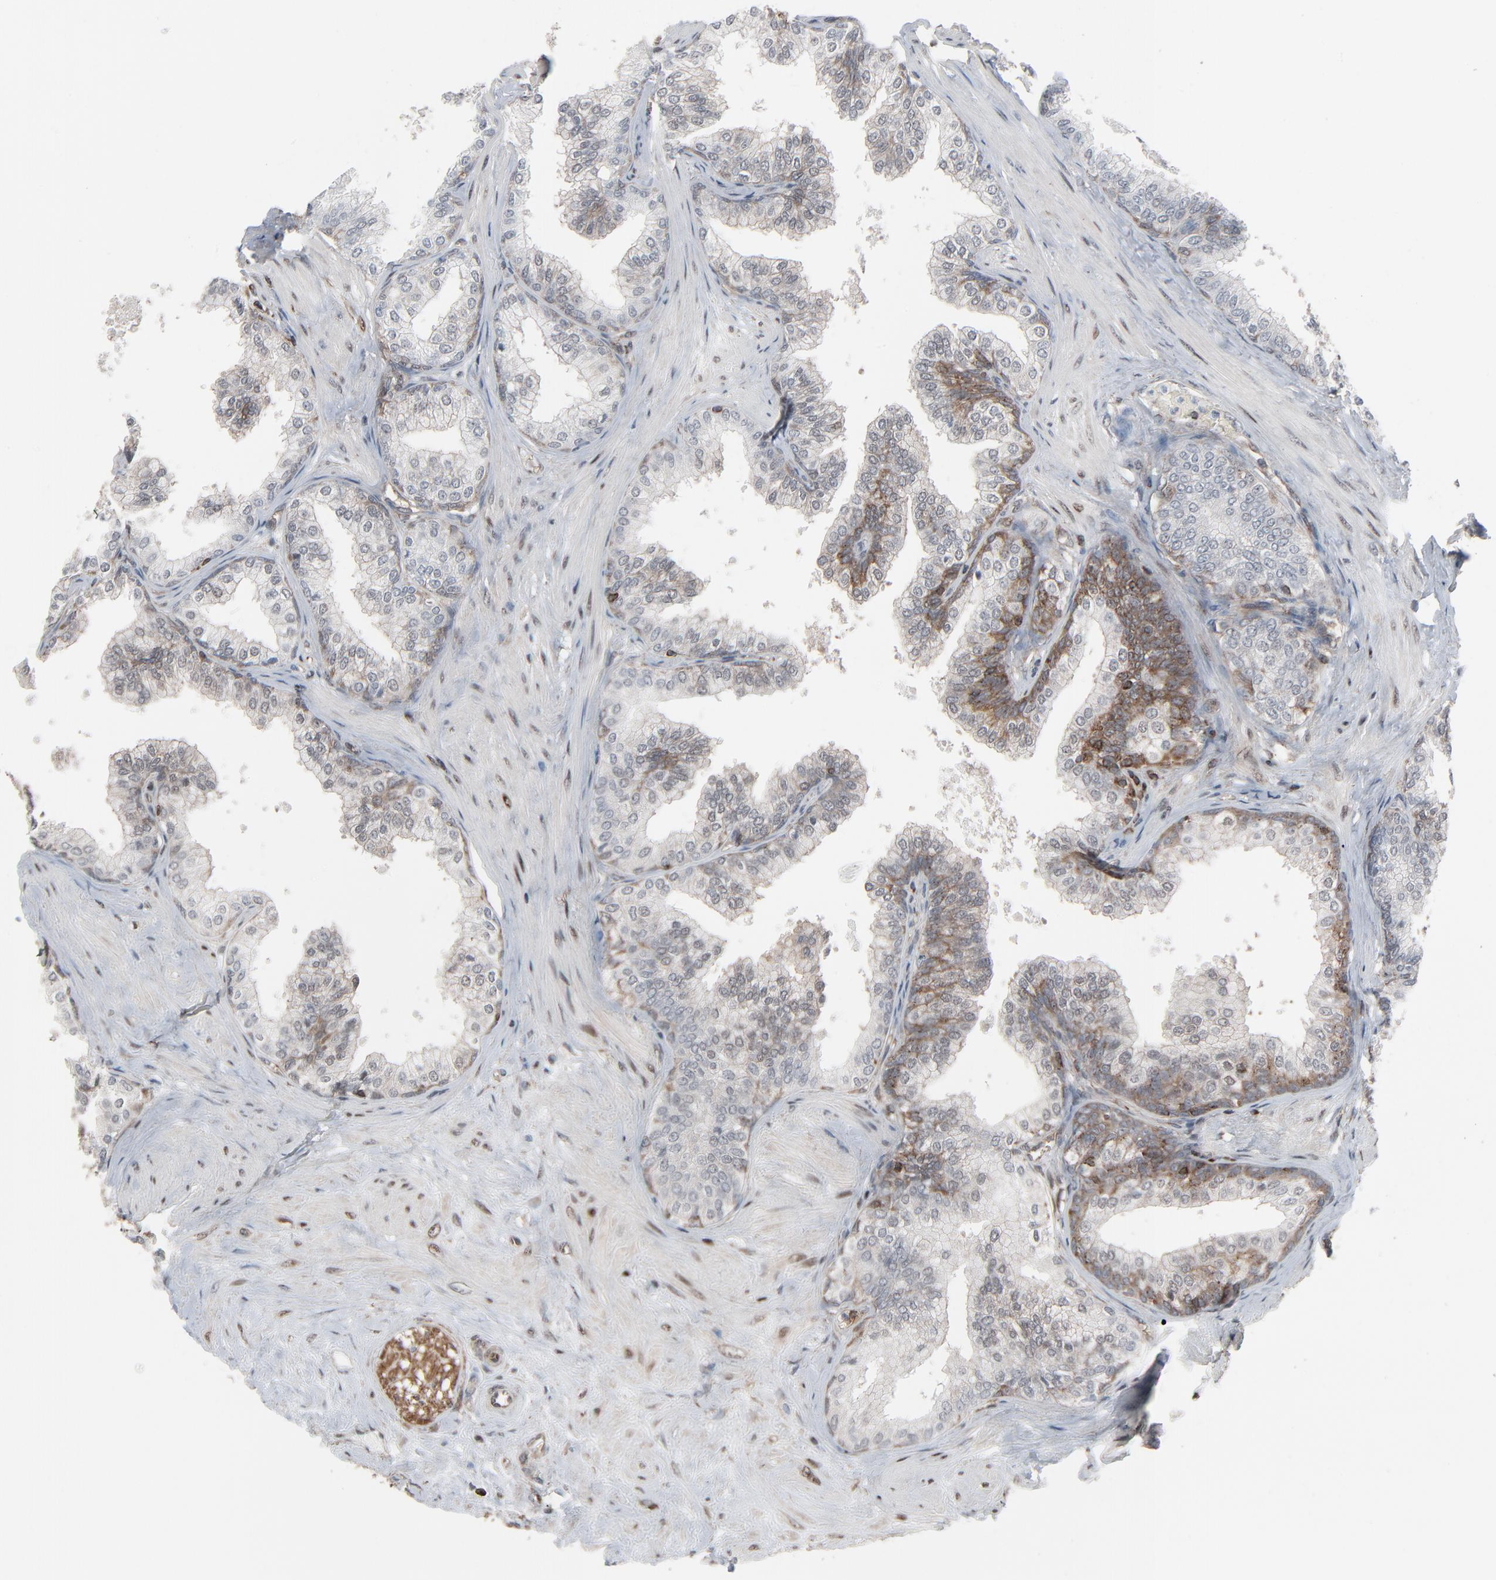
{"staining": {"intensity": "moderate", "quantity": "<25%", "location": "cytoplasmic/membranous"}, "tissue": "prostate", "cell_type": "Glandular cells", "image_type": "normal", "snomed": [{"axis": "morphology", "description": "Normal tissue, NOS"}, {"axis": "topography", "description": "Prostate"}], "caption": "Immunohistochemistry (IHC) (DAB (3,3'-diaminobenzidine)) staining of normal human prostate shows moderate cytoplasmic/membranous protein staining in about <25% of glandular cells. (DAB IHC, brown staining for protein, blue staining for nuclei).", "gene": "OPTN", "patient": {"sex": "male", "age": 60}}